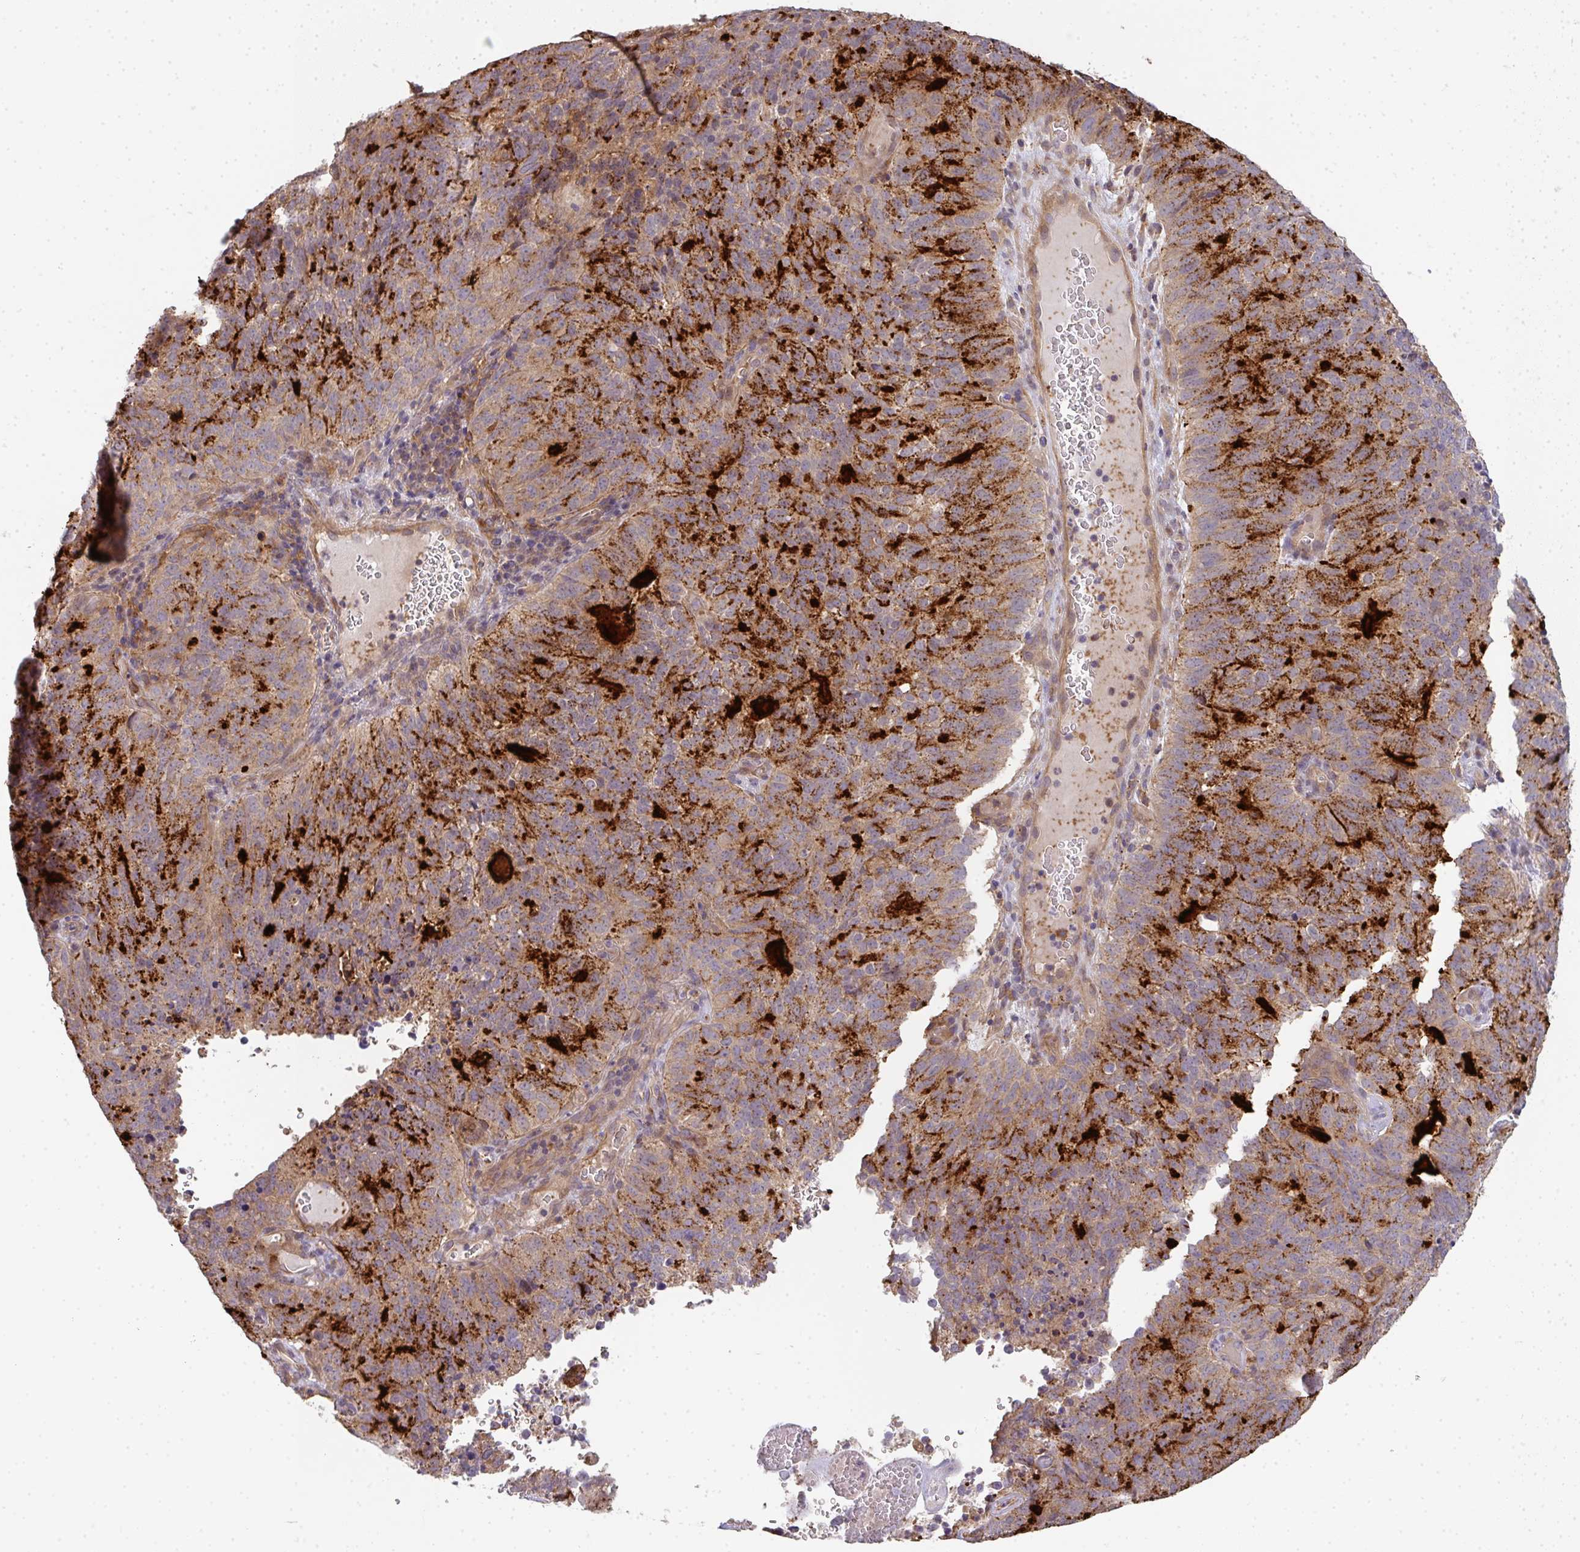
{"staining": {"intensity": "moderate", "quantity": ">75%", "location": "cytoplasmic/membranous"}, "tissue": "cervical cancer", "cell_type": "Tumor cells", "image_type": "cancer", "snomed": [{"axis": "morphology", "description": "Adenocarcinoma, NOS"}, {"axis": "topography", "description": "Cervix"}], "caption": "Immunohistochemical staining of cervical cancer exhibits medium levels of moderate cytoplasmic/membranous positivity in approximately >75% of tumor cells.", "gene": "EEF1AKMT1", "patient": {"sex": "female", "age": 38}}